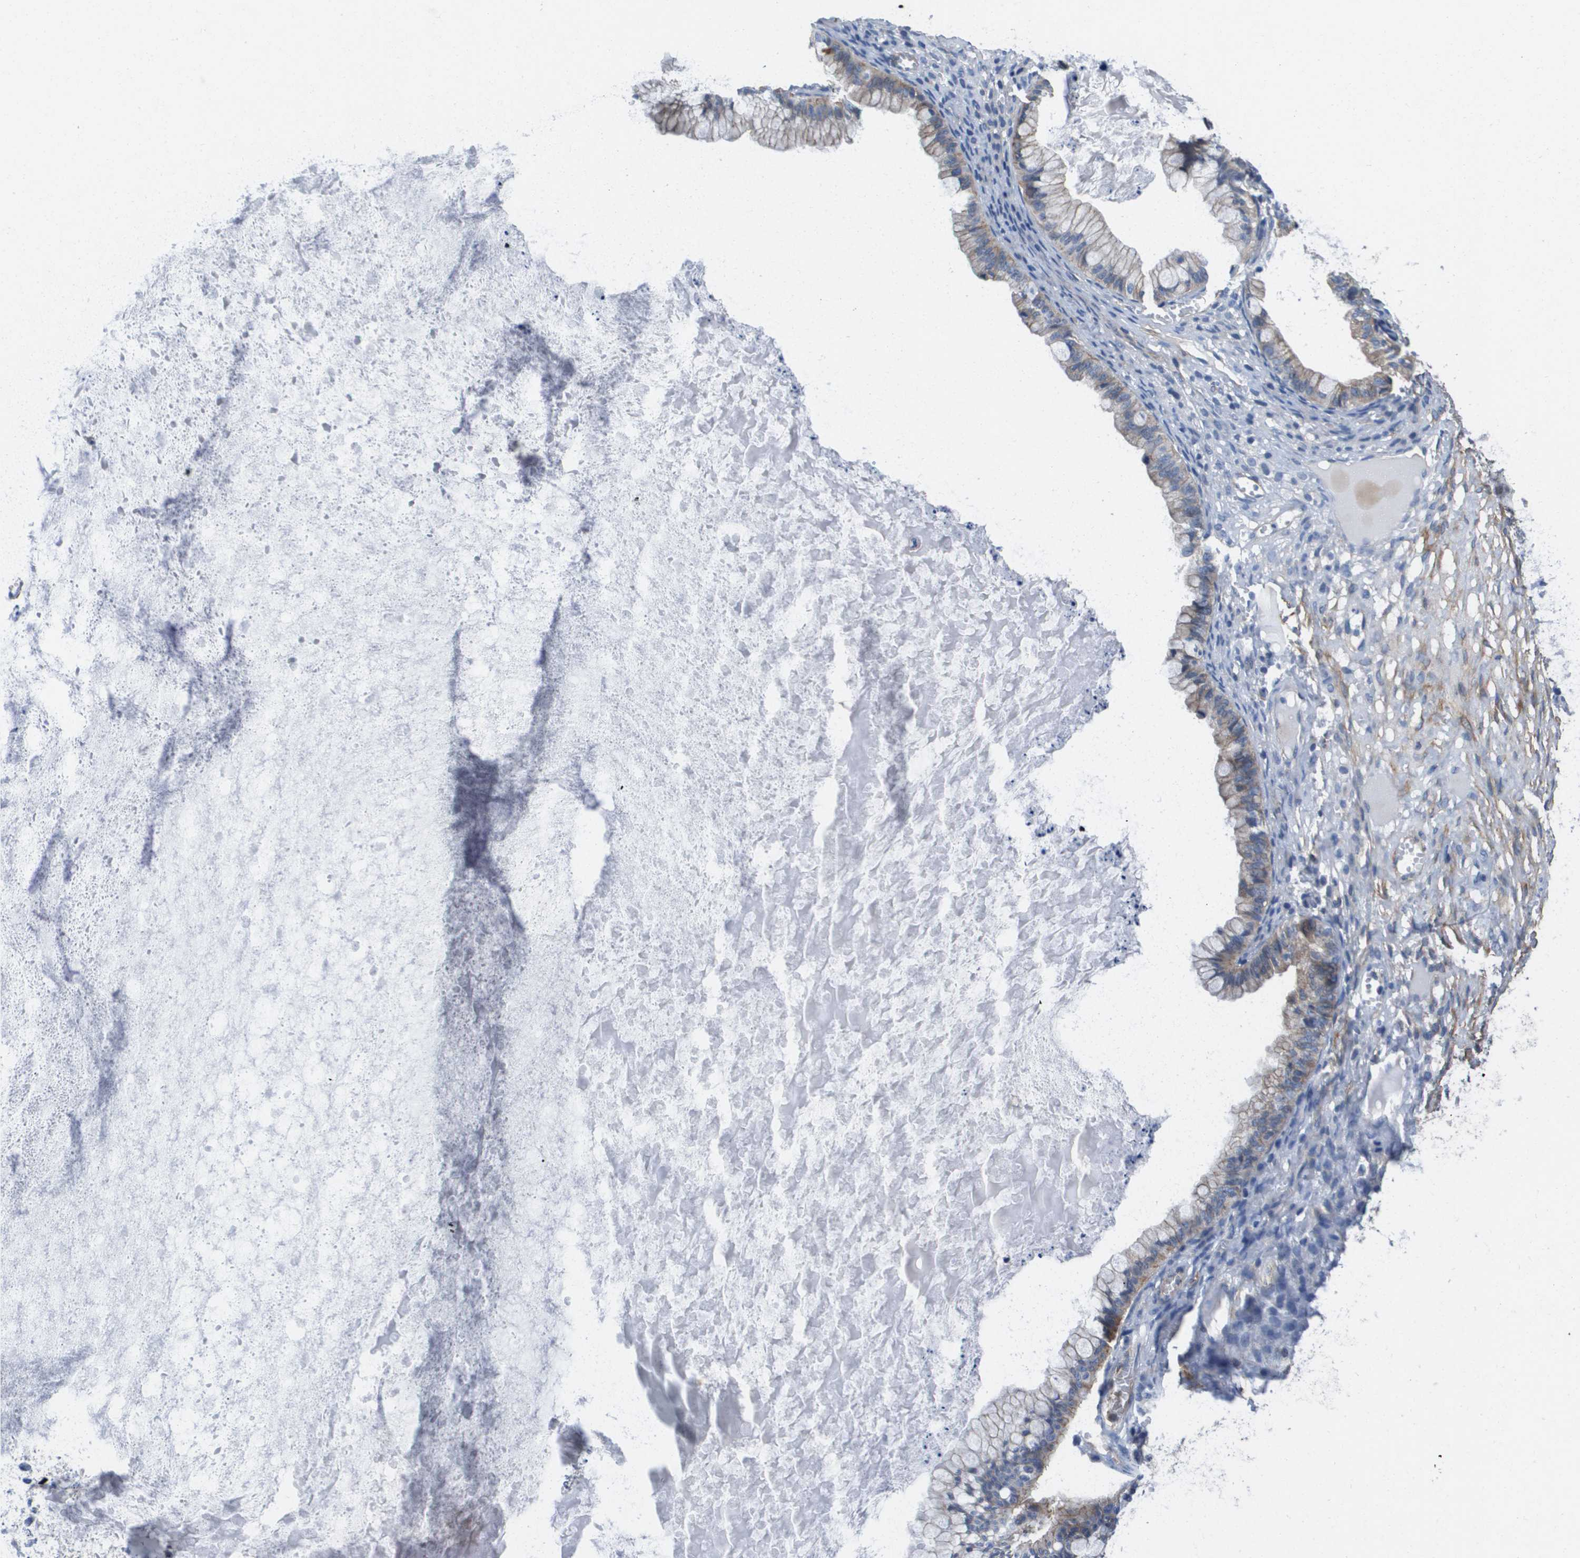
{"staining": {"intensity": "weak", "quantity": "<25%", "location": "cytoplasmic/membranous"}, "tissue": "ovarian cancer", "cell_type": "Tumor cells", "image_type": "cancer", "snomed": [{"axis": "morphology", "description": "Cystadenocarcinoma, mucinous, NOS"}, {"axis": "topography", "description": "Ovary"}], "caption": "Immunohistochemistry image of ovarian cancer (mucinous cystadenocarcinoma) stained for a protein (brown), which shows no expression in tumor cells.", "gene": "LPP", "patient": {"sex": "female", "age": 57}}